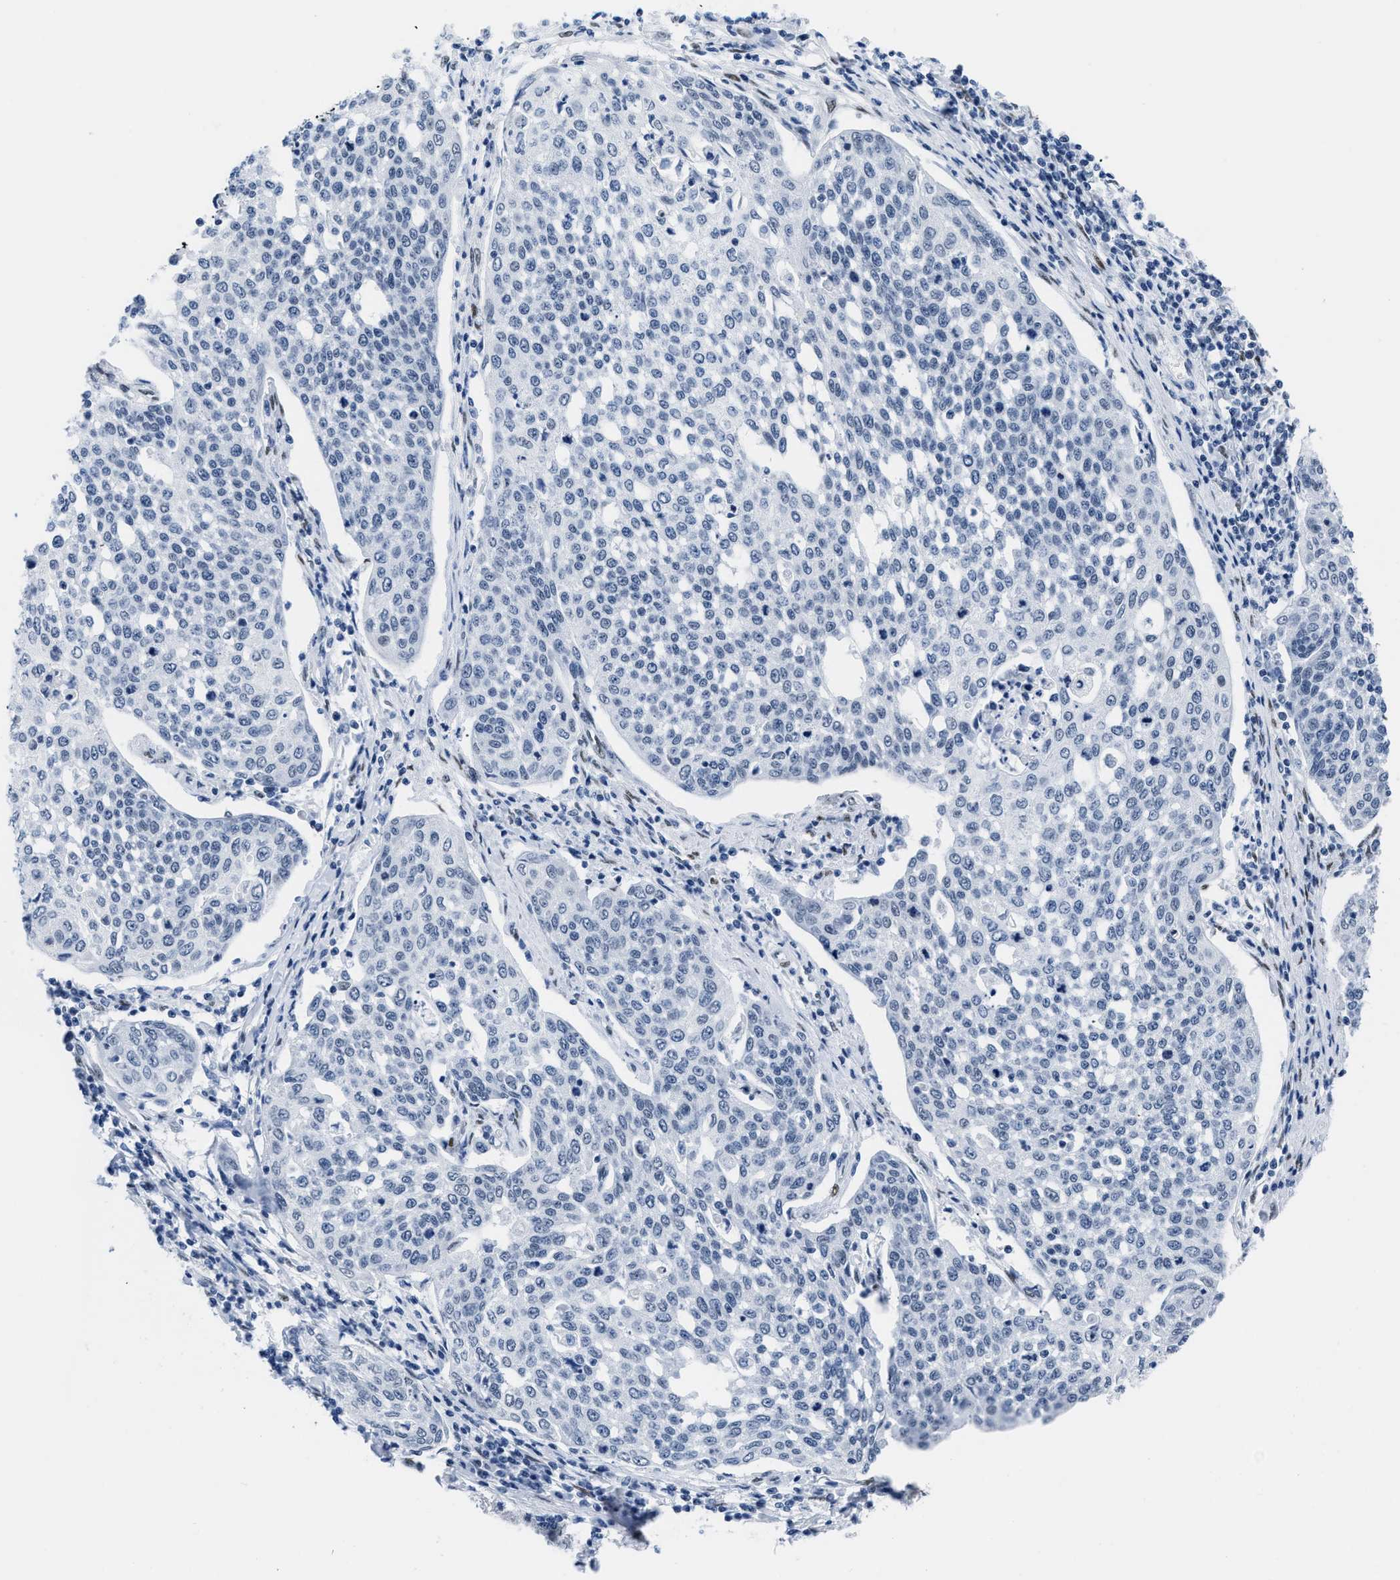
{"staining": {"intensity": "negative", "quantity": "none", "location": "none"}, "tissue": "cervical cancer", "cell_type": "Tumor cells", "image_type": "cancer", "snomed": [{"axis": "morphology", "description": "Squamous cell carcinoma, NOS"}, {"axis": "topography", "description": "Cervix"}], "caption": "Immunohistochemistry (IHC) photomicrograph of cervical cancer stained for a protein (brown), which demonstrates no expression in tumor cells.", "gene": "CTBP1", "patient": {"sex": "female", "age": 34}}